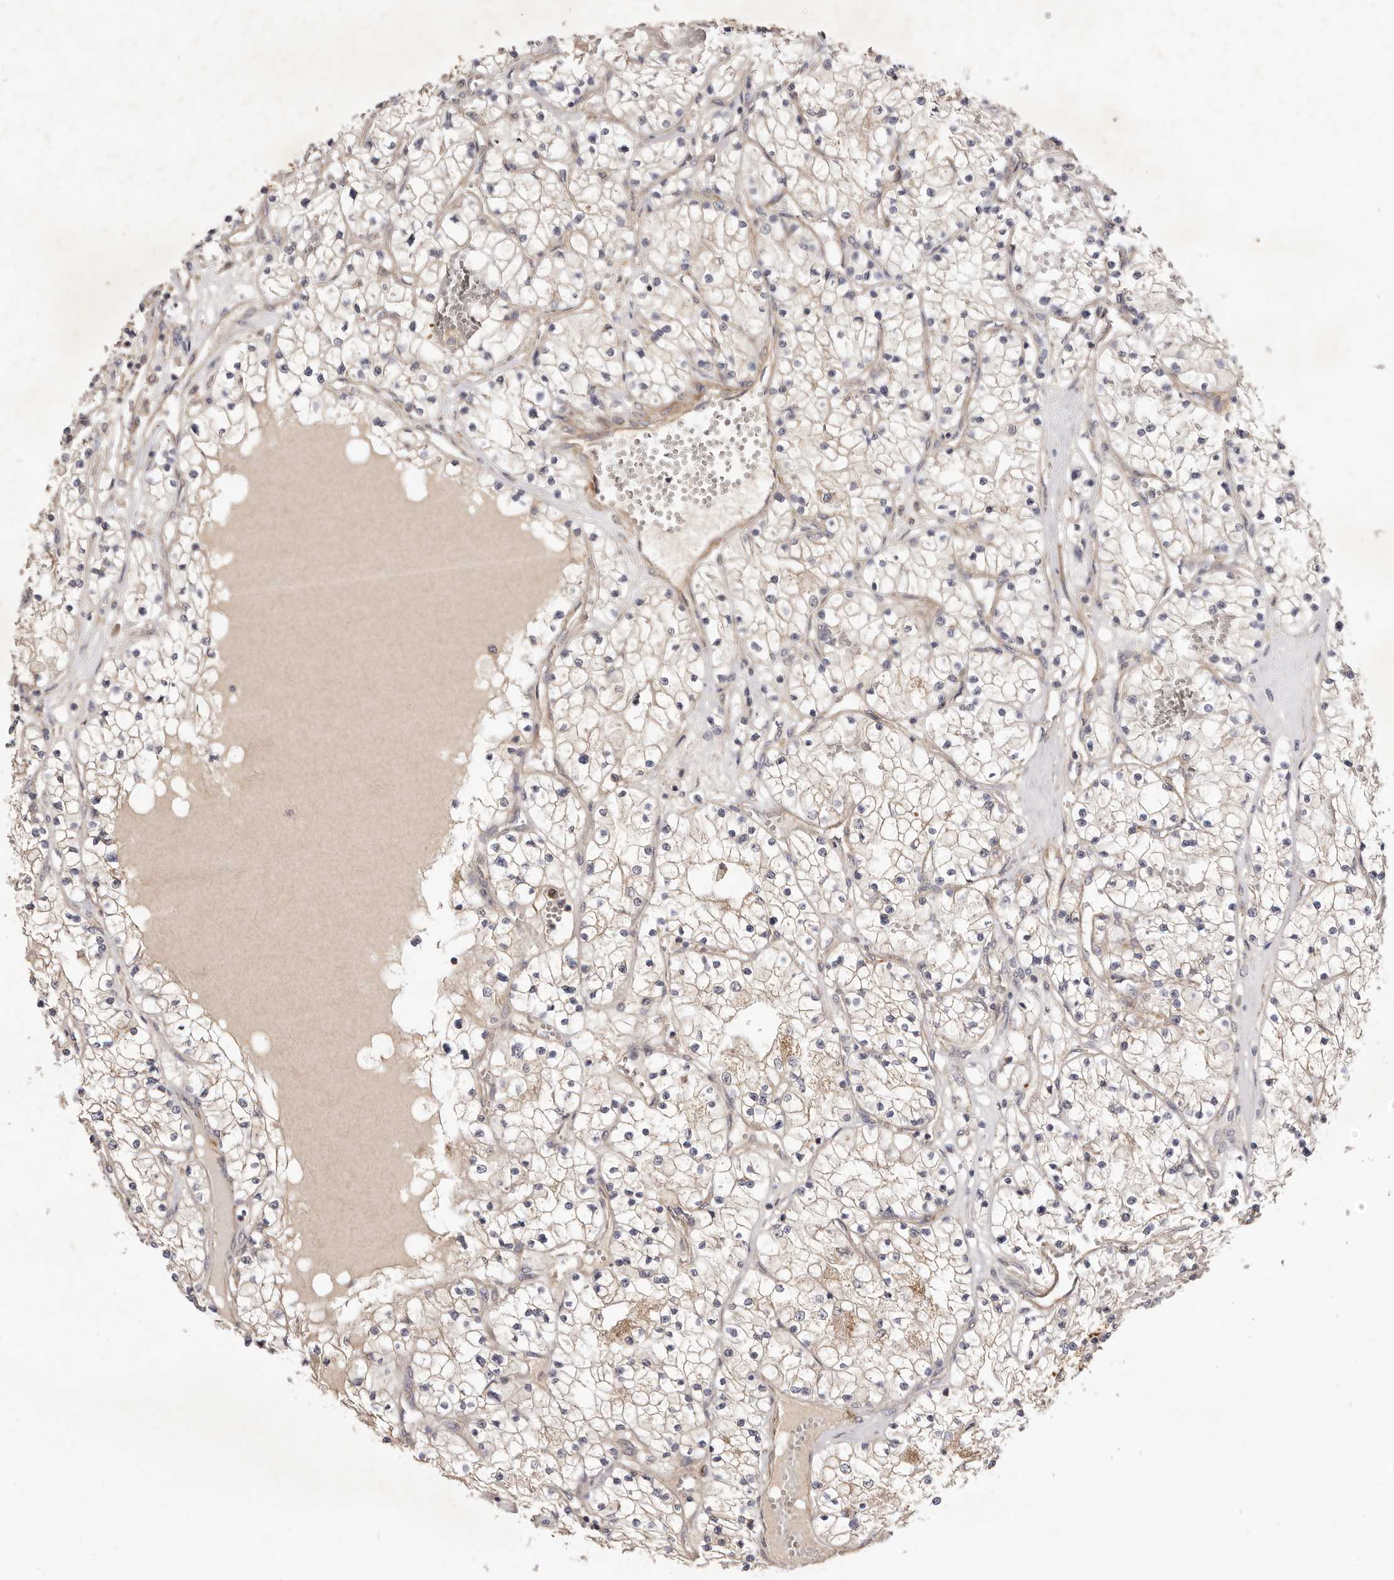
{"staining": {"intensity": "negative", "quantity": "none", "location": "none"}, "tissue": "renal cancer", "cell_type": "Tumor cells", "image_type": "cancer", "snomed": [{"axis": "morphology", "description": "Normal tissue, NOS"}, {"axis": "morphology", "description": "Adenocarcinoma, NOS"}, {"axis": "topography", "description": "Kidney"}], "caption": "Renal cancer was stained to show a protein in brown. There is no significant positivity in tumor cells.", "gene": "ADAMTS9", "patient": {"sex": "male", "age": 68}}